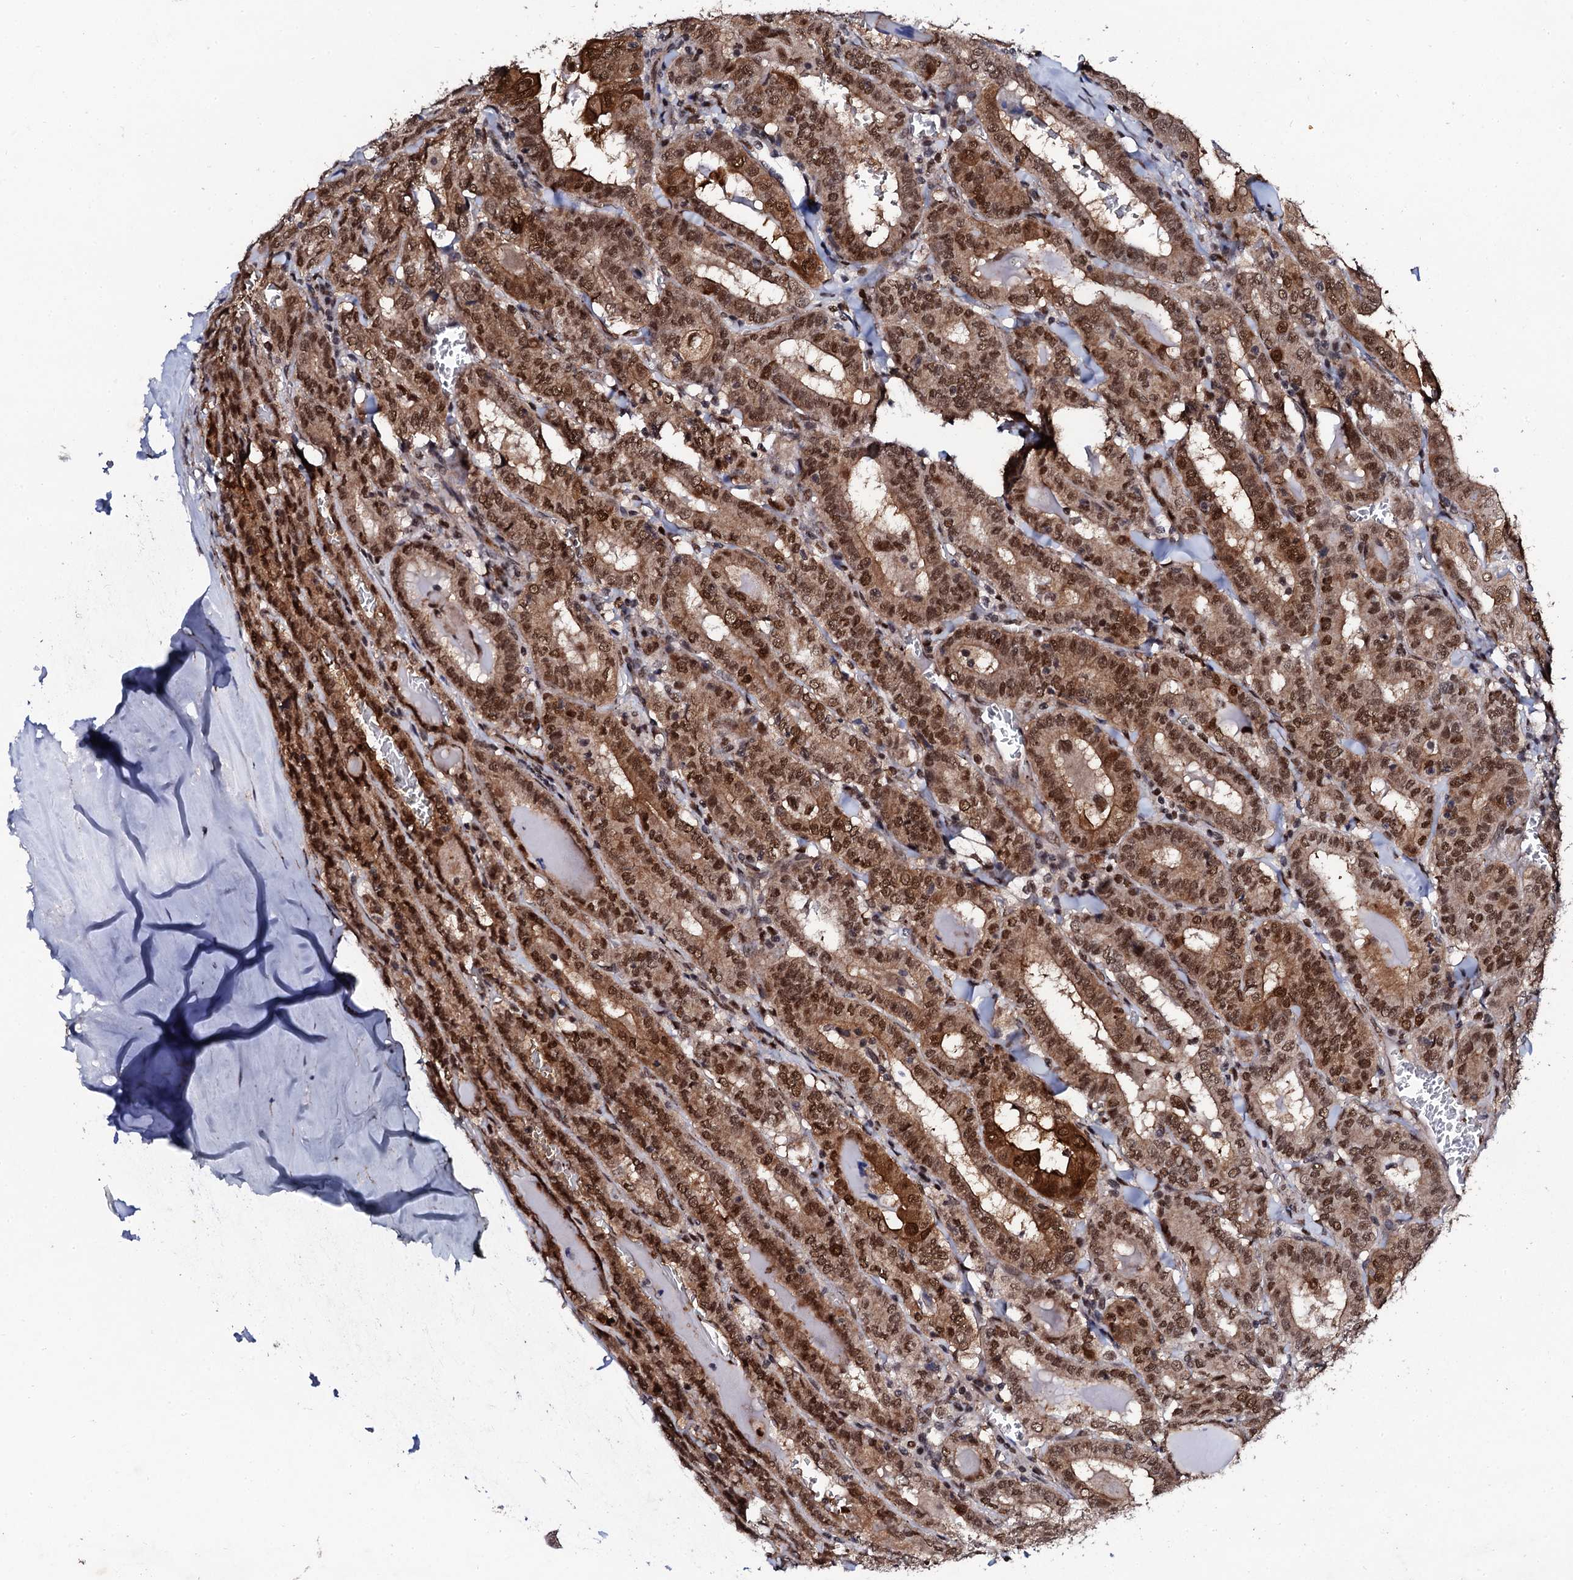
{"staining": {"intensity": "moderate", "quantity": ">75%", "location": "cytoplasmic/membranous,nuclear"}, "tissue": "thyroid cancer", "cell_type": "Tumor cells", "image_type": "cancer", "snomed": [{"axis": "morphology", "description": "Papillary adenocarcinoma, NOS"}, {"axis": "topography", "description": "Thyroid gland"}], "caption": "Immunohistochemical staining of human thyroid cancer displays moderate cytoplasmic/membranous and nuclear protein expression in about >75% of tumor cells.", "gene": "CSTF3", "patient": {"sex": "female", "age": 72}}